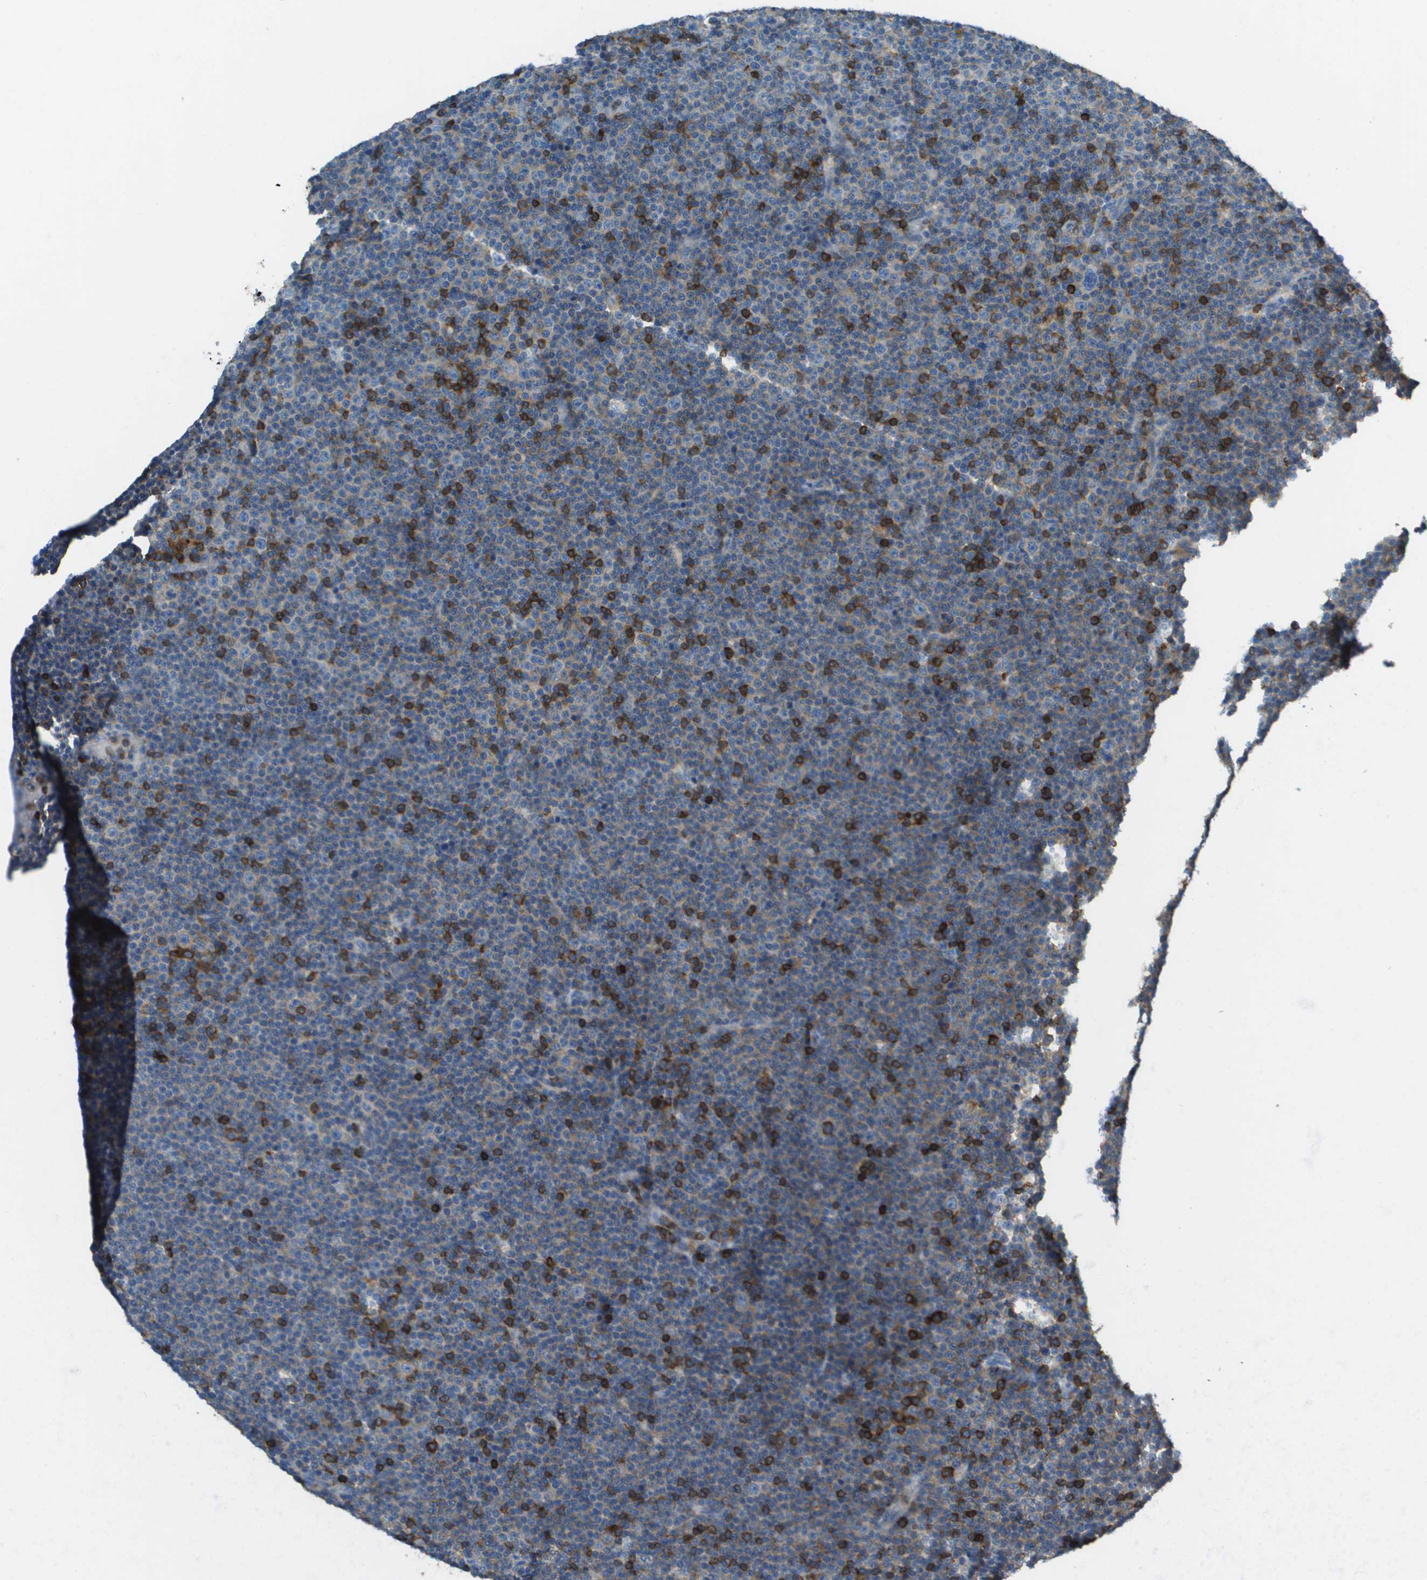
{"staining": {"intensity": "strong", "quantity": "<25%", "location": "cytoplasmic/membranous"}, "tissue": "lymphoma", "cell_type": "Tumor cells", "image_type": "cancer", "snomed": [{"axis": "morphology", "description": "Malignant lymphoma, non-Hodgkin's type, Low grade"}, {"axis": "topography", "description": "Lymph node"}], "caption": "Immunohistochemistry of low-grade malignant lymphoma, non-Hodgkin's type shows medium levels of strong cytoplasmic/membranous positivity in approximately <25% of tumor cells.", "gene": "APBB1IP", "patient": {"sex": "female", "age": 67}}